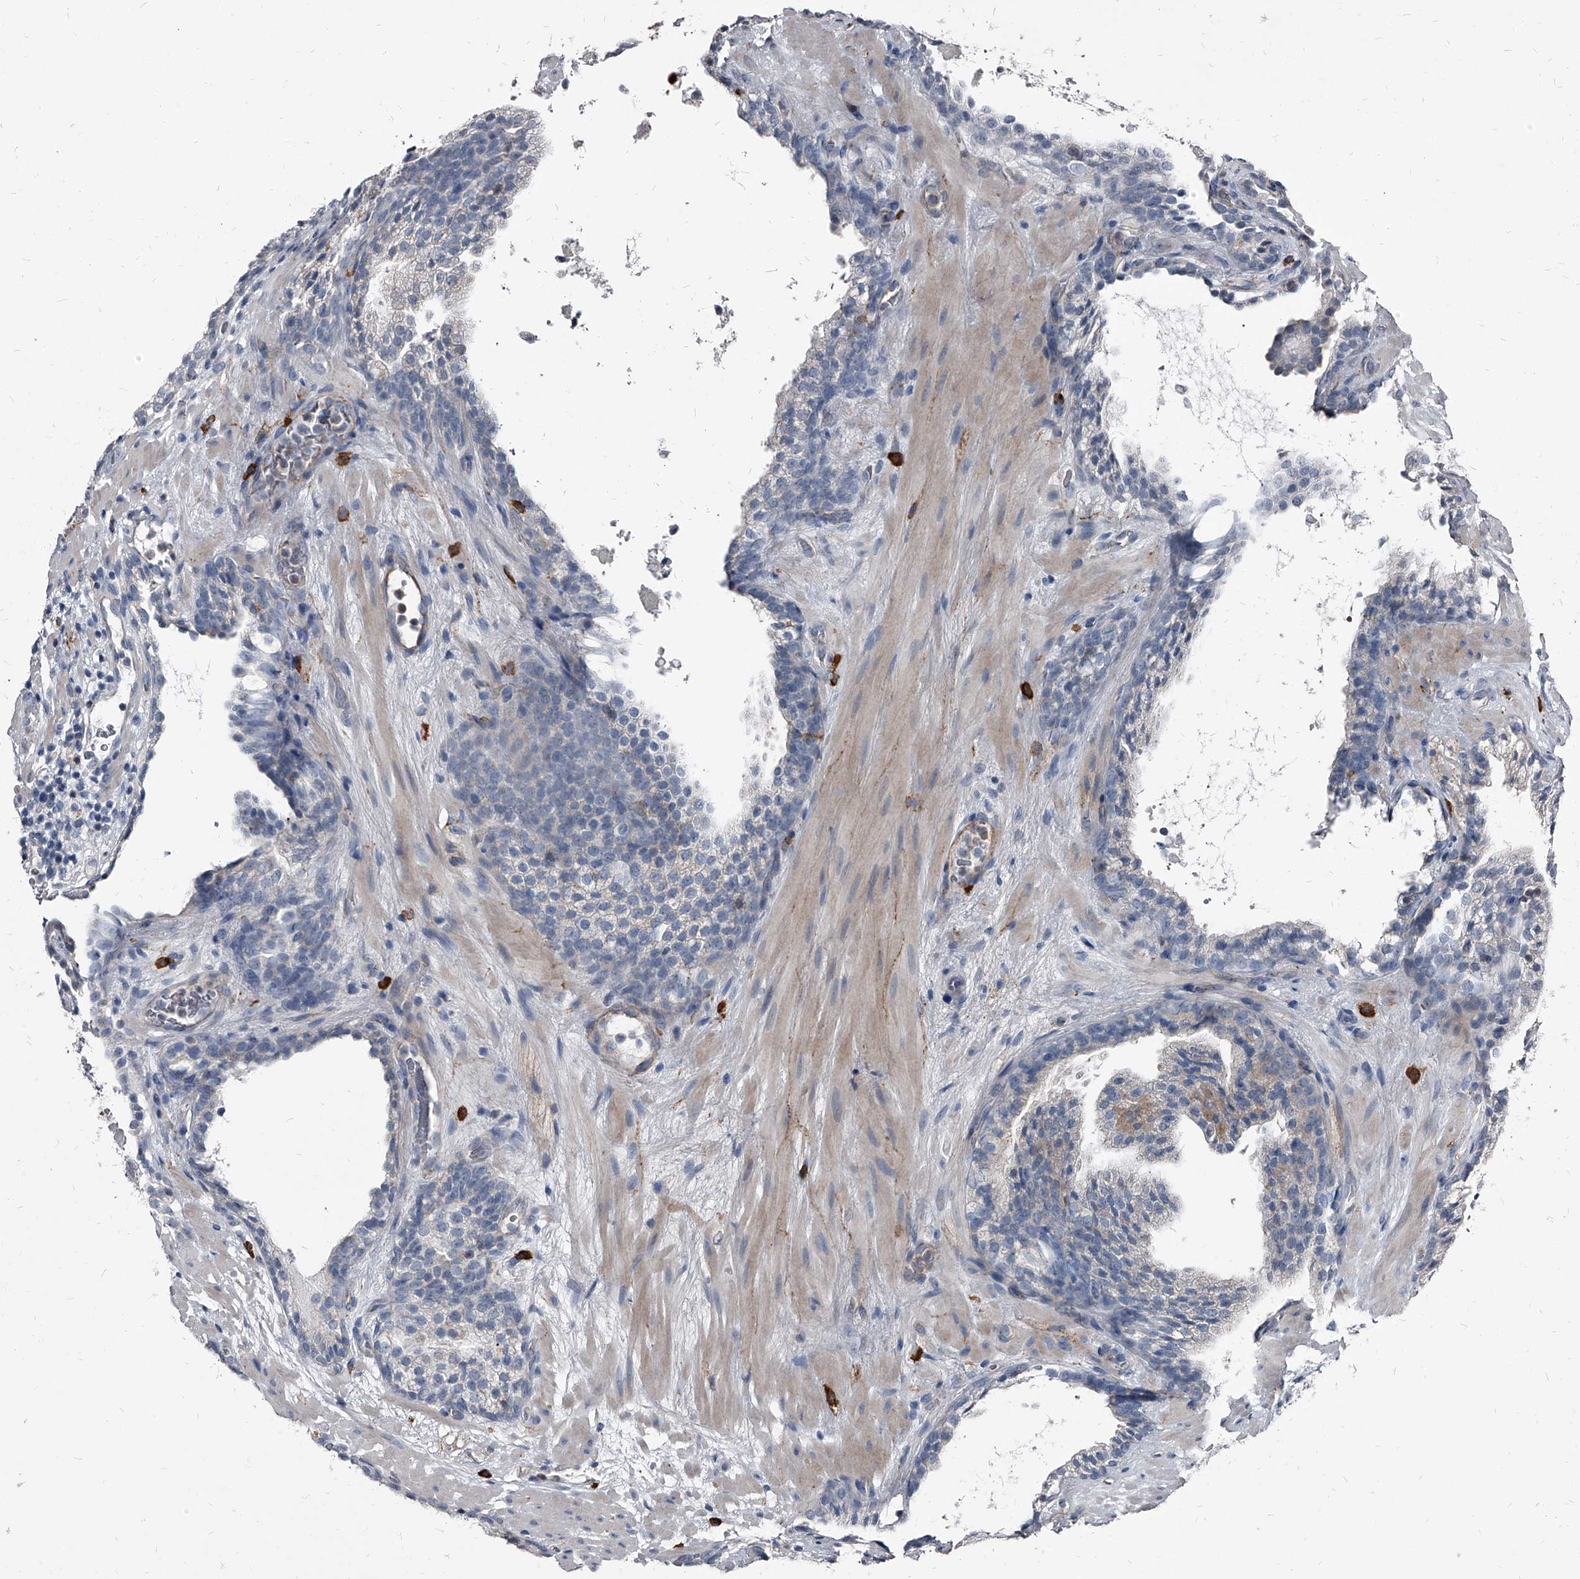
{"staining": {"intensity": "negative", "quantity": "none", "location": "none"}, "tissue": "prostate cancer", "cell_type": "Tumor cells", "image_type": "cancer", "snomed": [{"axis": "morphology", "description": "Adenocarcinoma, High grade"}, {"axis": "topography", "description": "Prostate"}], "caption": "Immunohistochemistry (IHC) of human prostate cancer demonstrates no positivity in tumor cells.", "gene": "PGLYRP3", "patient": {"sex": "male", "age": 56}}